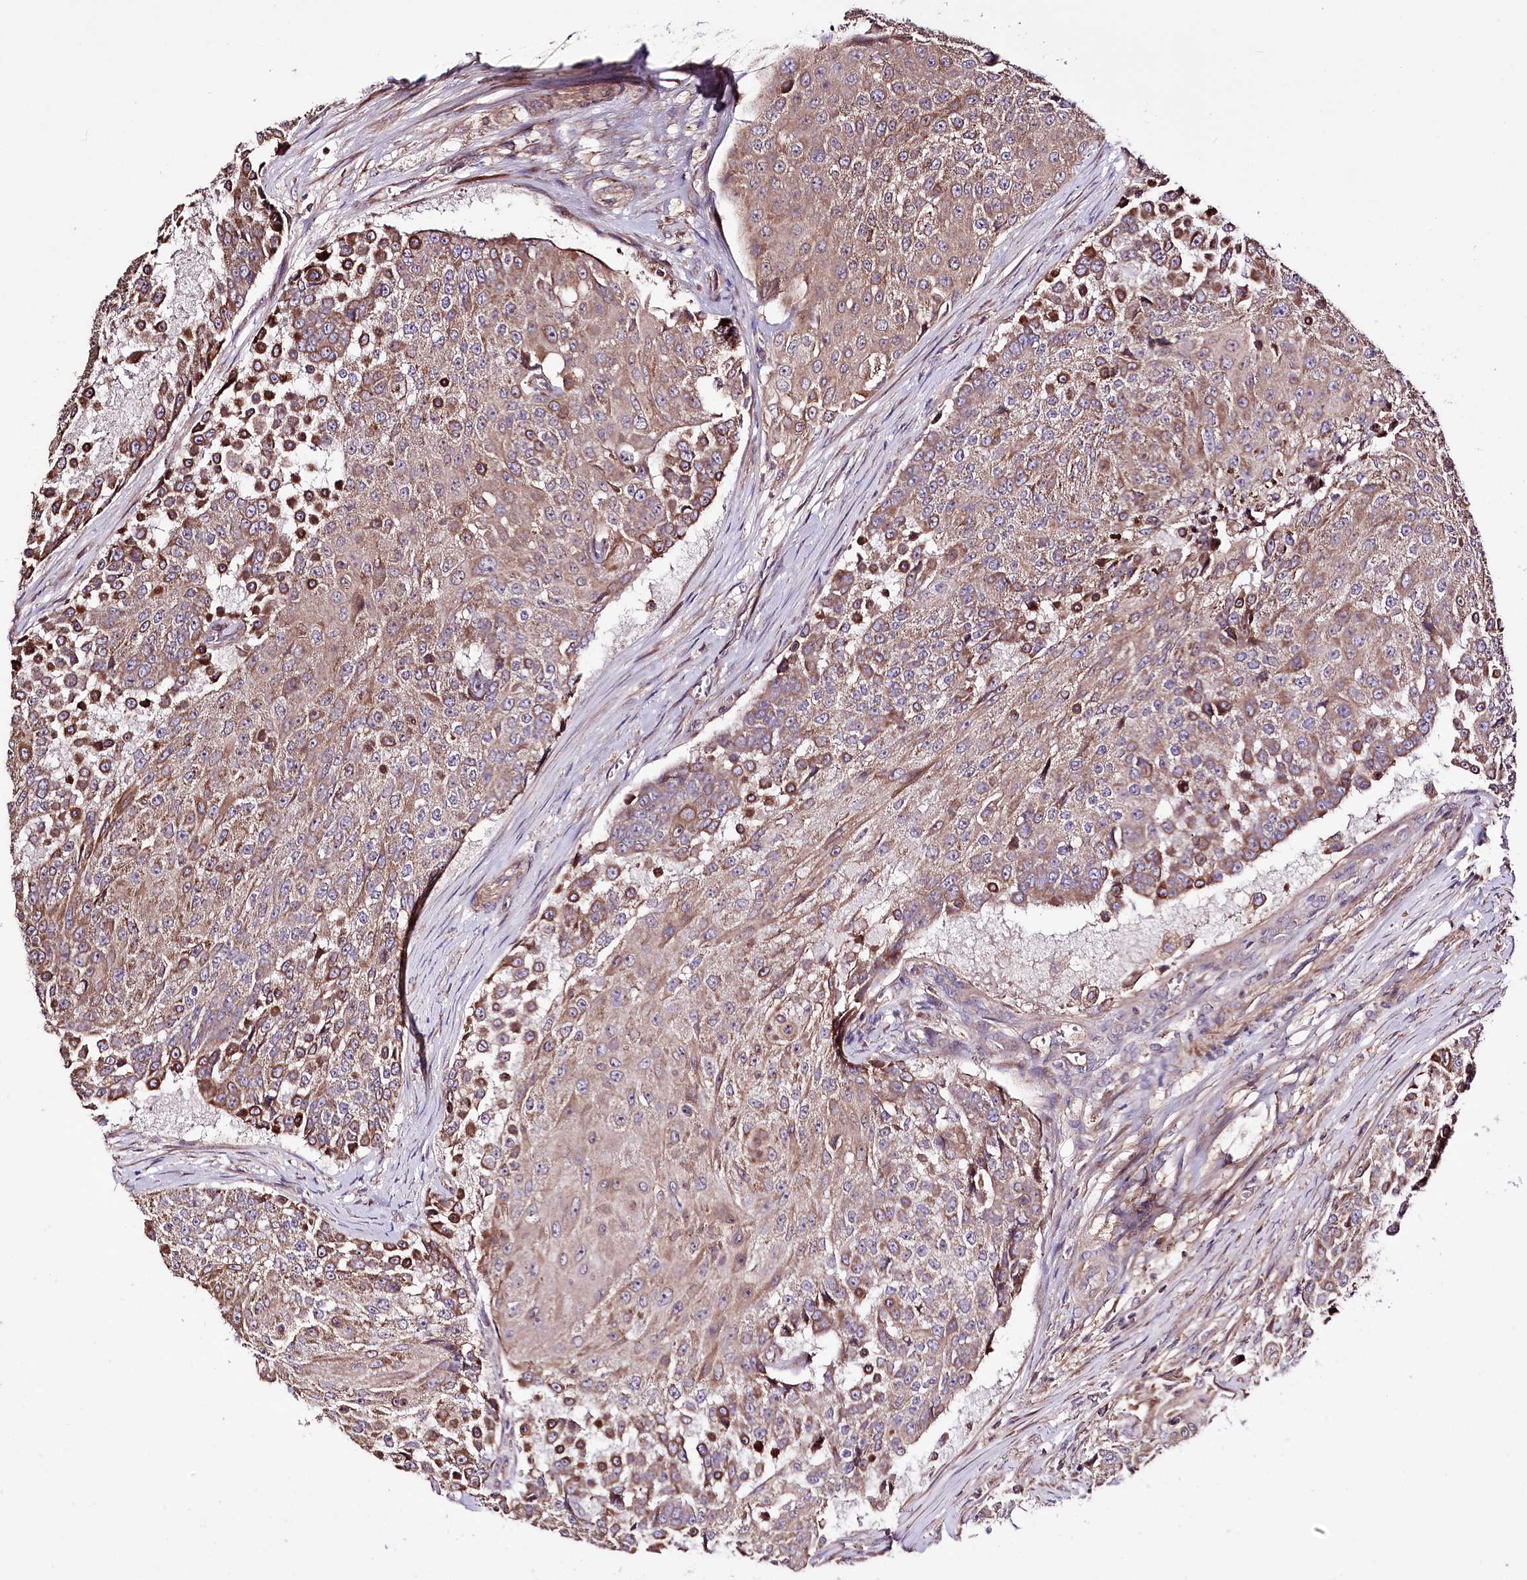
{"staining": {"intensity": "moderate", "quantity": ">75%", "location": "cytoplasmic/membranous"}, "tissue": "urothelial cancer", "cell_type": "Tumor cells", "image_type": "cancer", "snomed": [{"axis": "morphology", "description": "Urothelial carcinoma, High grade"}, {"axis": "topography", "description": "Urinary bladder"}], "caption": "This is an image of immunohistochemistry staining of urothelial cancer, which shows moderate expression in the cytoplasmic/membranous of tumor cells.", "gene": "WWC1", "patient": {"sex": "female", "age": 63}}